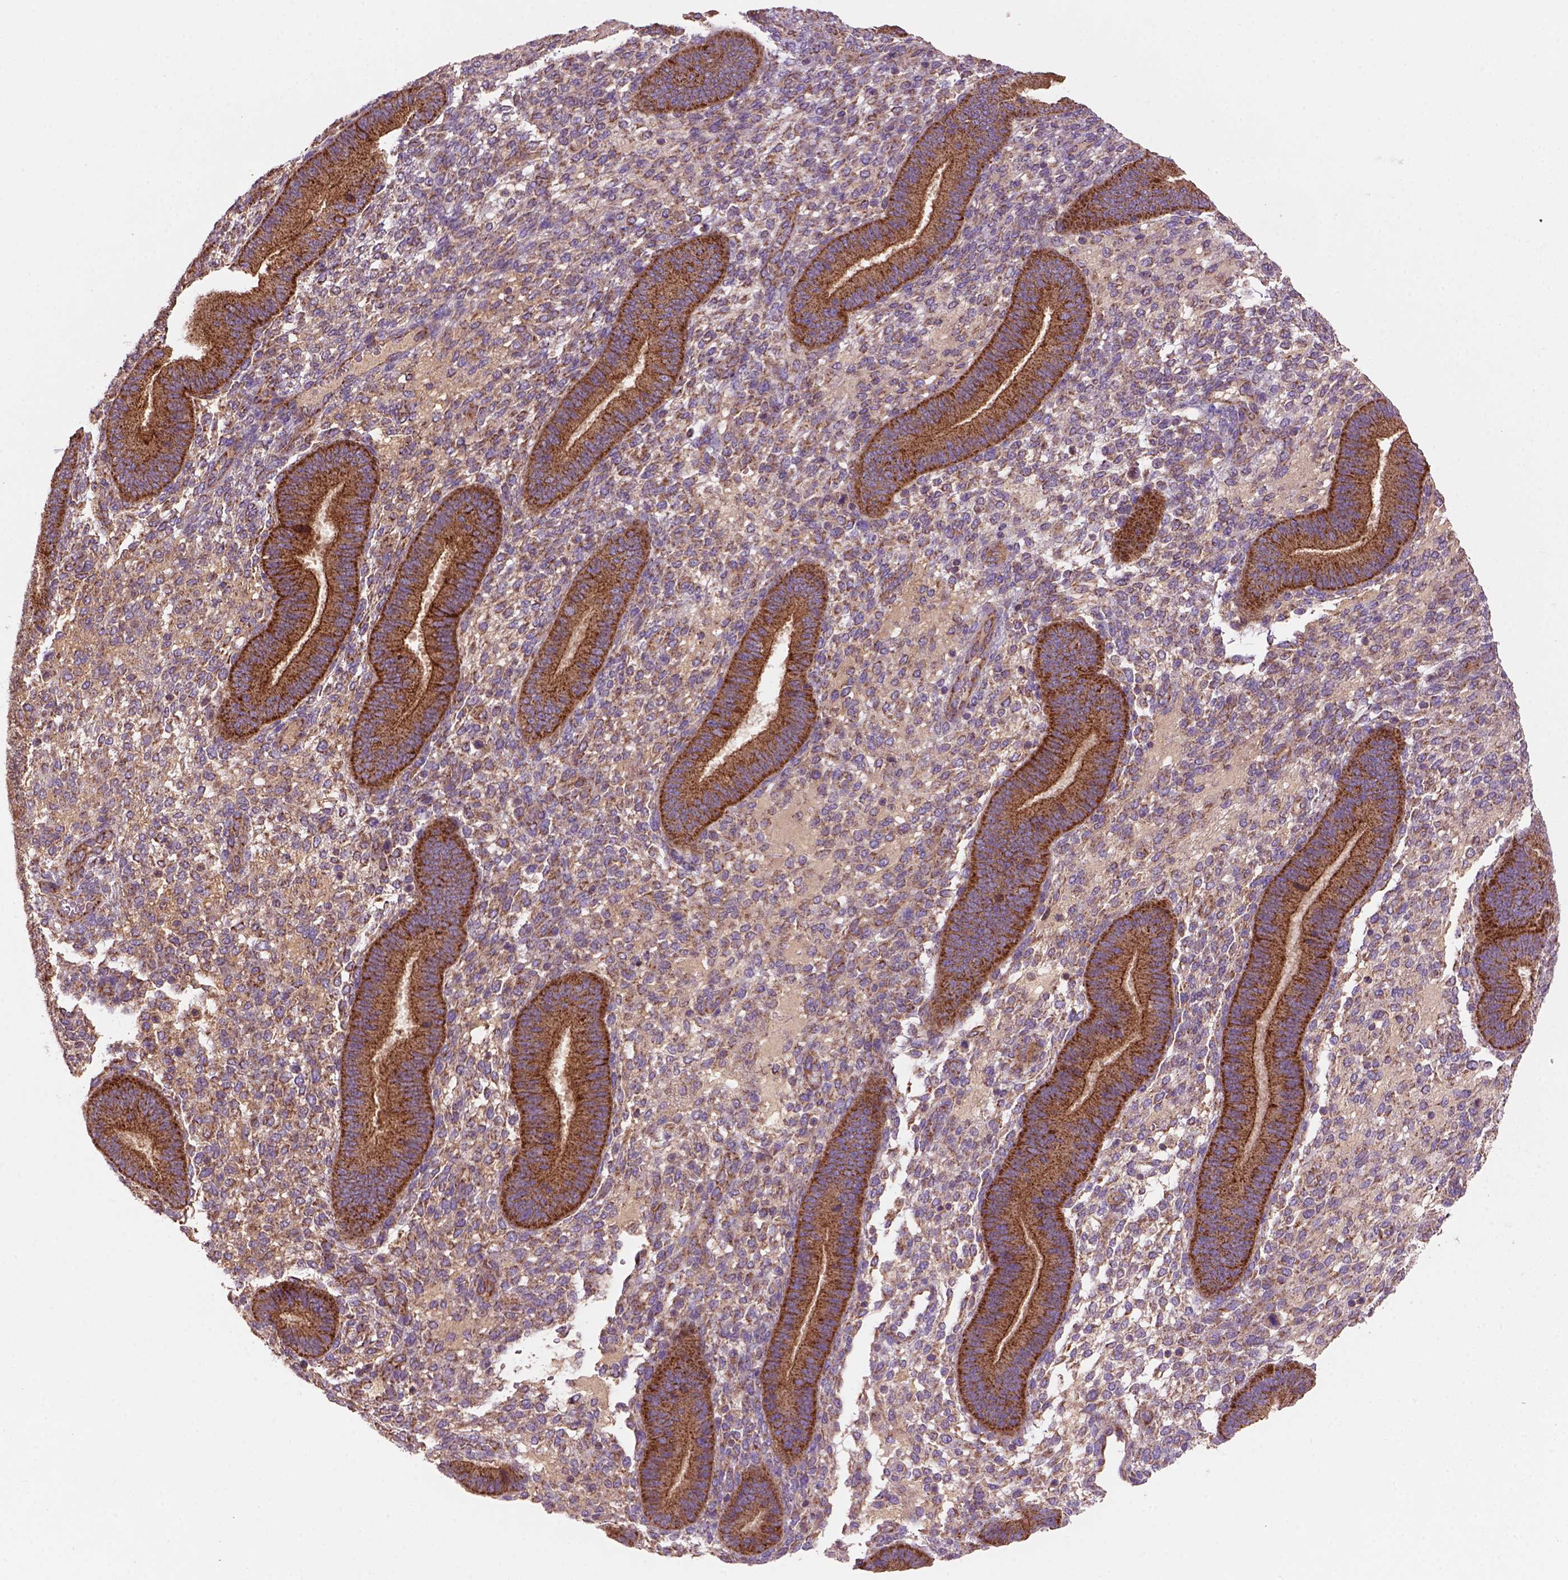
{"staining": {"intensity": "moderate", "quantity": "<25%", "location": "cytoplasmic/membranous"}, "tissue": "endometrium", "cell_type": "Cells in endometrial stroma", "image_type": "normal", "snomed": [{"axis": "morphology", "description": "Normal tissue, NOS"}, {"axis": "topography", "description": "Endometrium"}], "caption": "This micrograph reveals unremarkable endometrium stained with immunohistochemistry to label a protein in brown. The cytoplasmic/membranous of cells in endometrial stroma show moderate positivity for the protein. Nuclei are counter-stained blue.", "gene": "WARS2", "patient": {"sex": "female", "age": 39}}